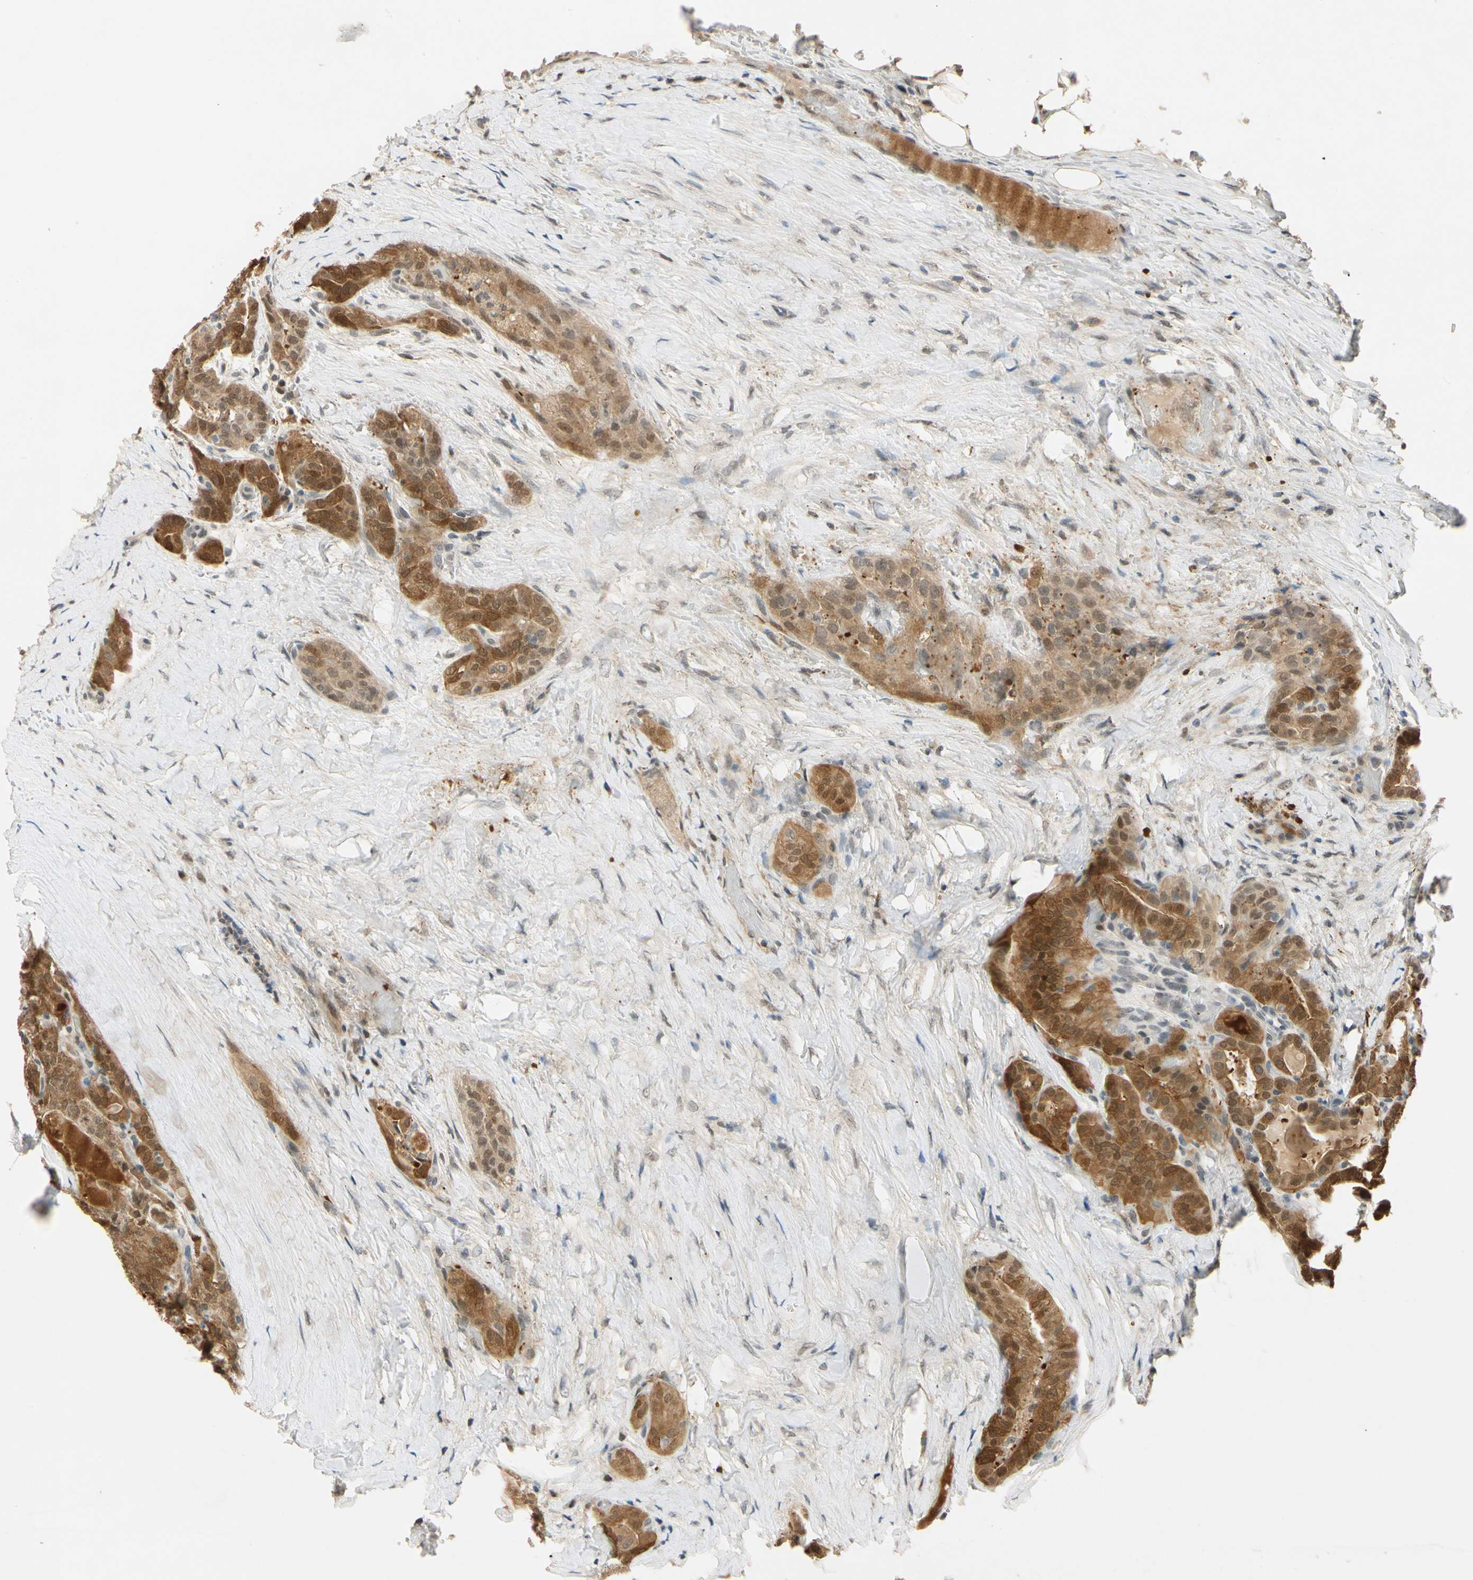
{"staining": {"intensity": "strong", "quantity": ">75%", "location": "cytoplasmic/membranous,nuclear"}, "tissue": "thyroid cancer", "cell_type": "Tumor cells", "image_type": "cancer", "snomed": [{"axis": "morphology", "description": "Papillary adenocarcinoma, NOS"}, {"axis": "topography", "description": "Thyroid gland"}], "caption": "Protein staining of papillary adenocarcinoma (thyroid) tissue demonstrates strong cytoplasmic/membranous and nuclear expression in about >75% of tumor cells. (DAB = brown stain, brightfield microscopy at high magnification).", "gene": "RIOX2", "patient": {"sex": "male", "age": 77}}